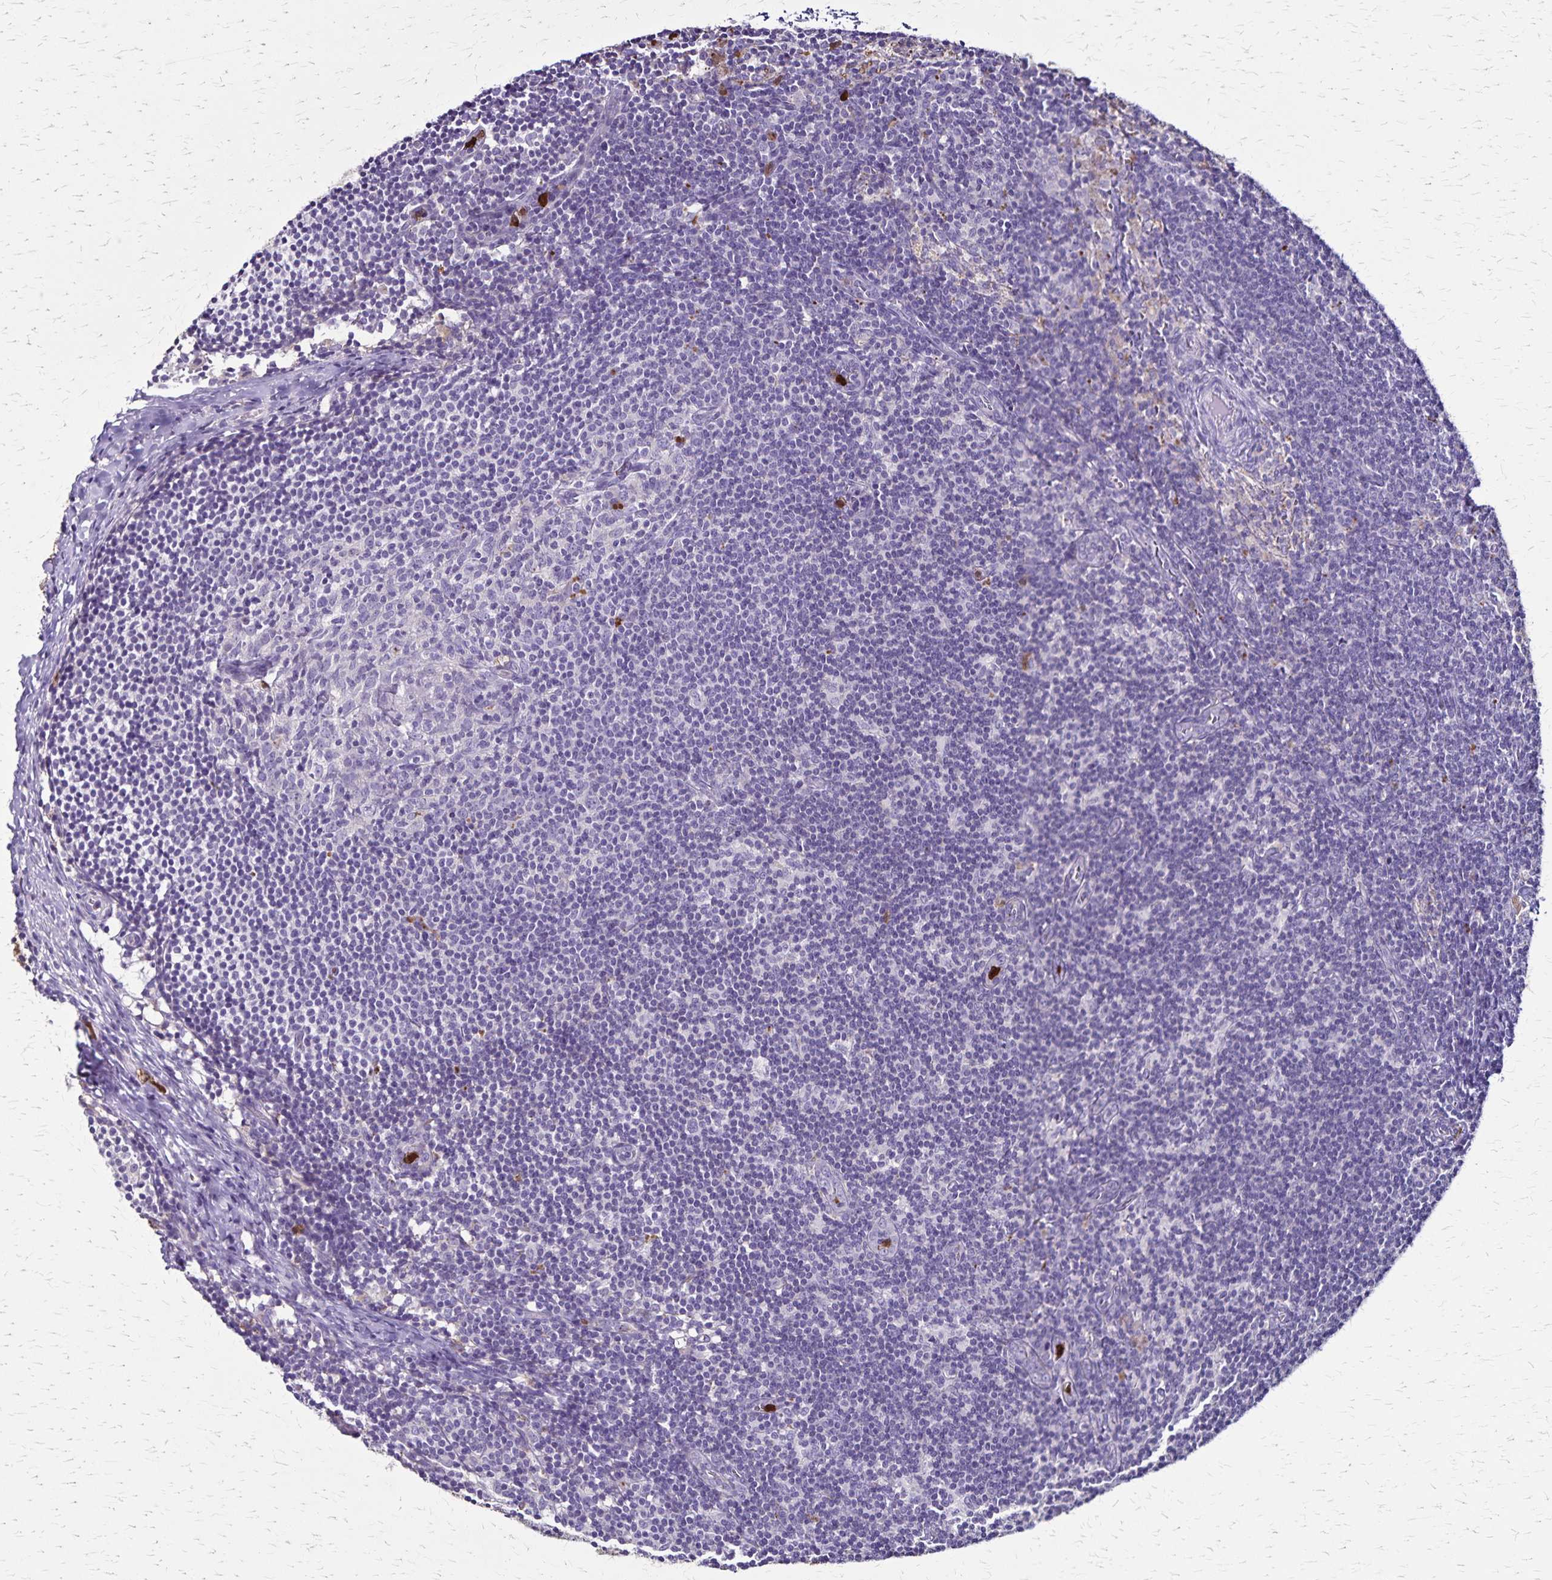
{"staining": {"intensity": "strong", "quantity": "<25%", "location": "cytoplasmic/membranous"}, "tissue": "lymph node", "cell_type": "Germinal center cells", "image_type": "normal", "snomed": [{"axis": "morphology", "description": "Normal tissue, NOS"}, {"axis": "topography", "description": "Lymph node"}], "caption": "This image reveals normal lymph node stained with immunohistochemistry (IHC) to label a protein in brown. The cytoplasmic/membranous of germinal center cells show strong positivity for the protein. Nuclei are counter-stained blue.", "gene": "ULBP3", "patient": {"sex": "female", "age": 41}}